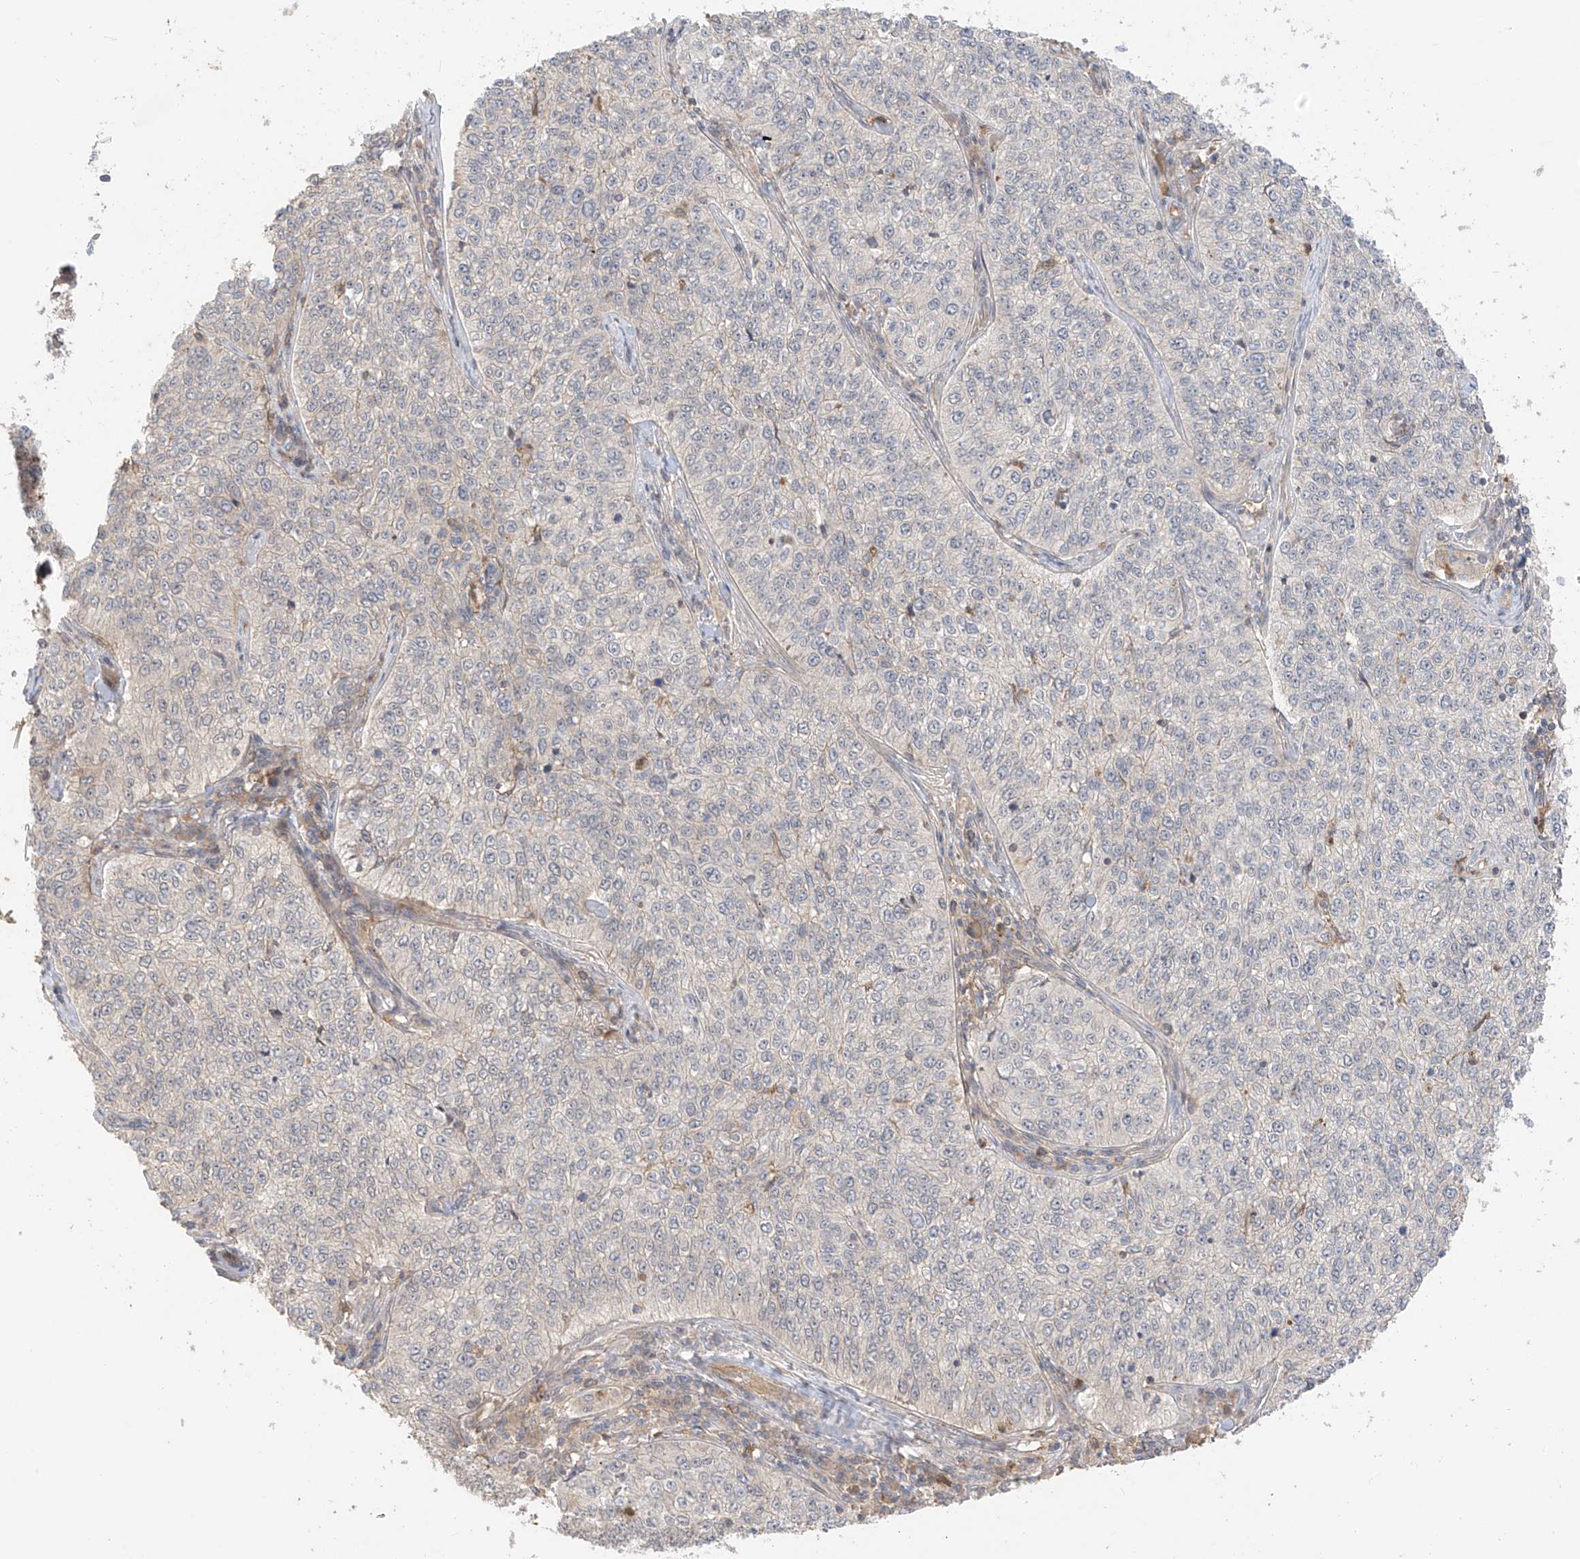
{"staining": {"intensity": "negative", "quantity": "none", "location": "none"}, "tissue": "cervical cancer", "cell_type": "Tumor cells", "image_type": "cancer", "snomed": [{"axis": "morphology", "description": "Squamous cell carcinoma, NOS"}, {"axis": "topography", "description": "Cervix"}], "caption": "Human cervical squamous cell carcinoma stained for a protein using immunohistochemistry (IHC) reveals no staining in tumor cells.", "gene": "CACNA2D4", "patient": {"sex": "female", "age": 35}}